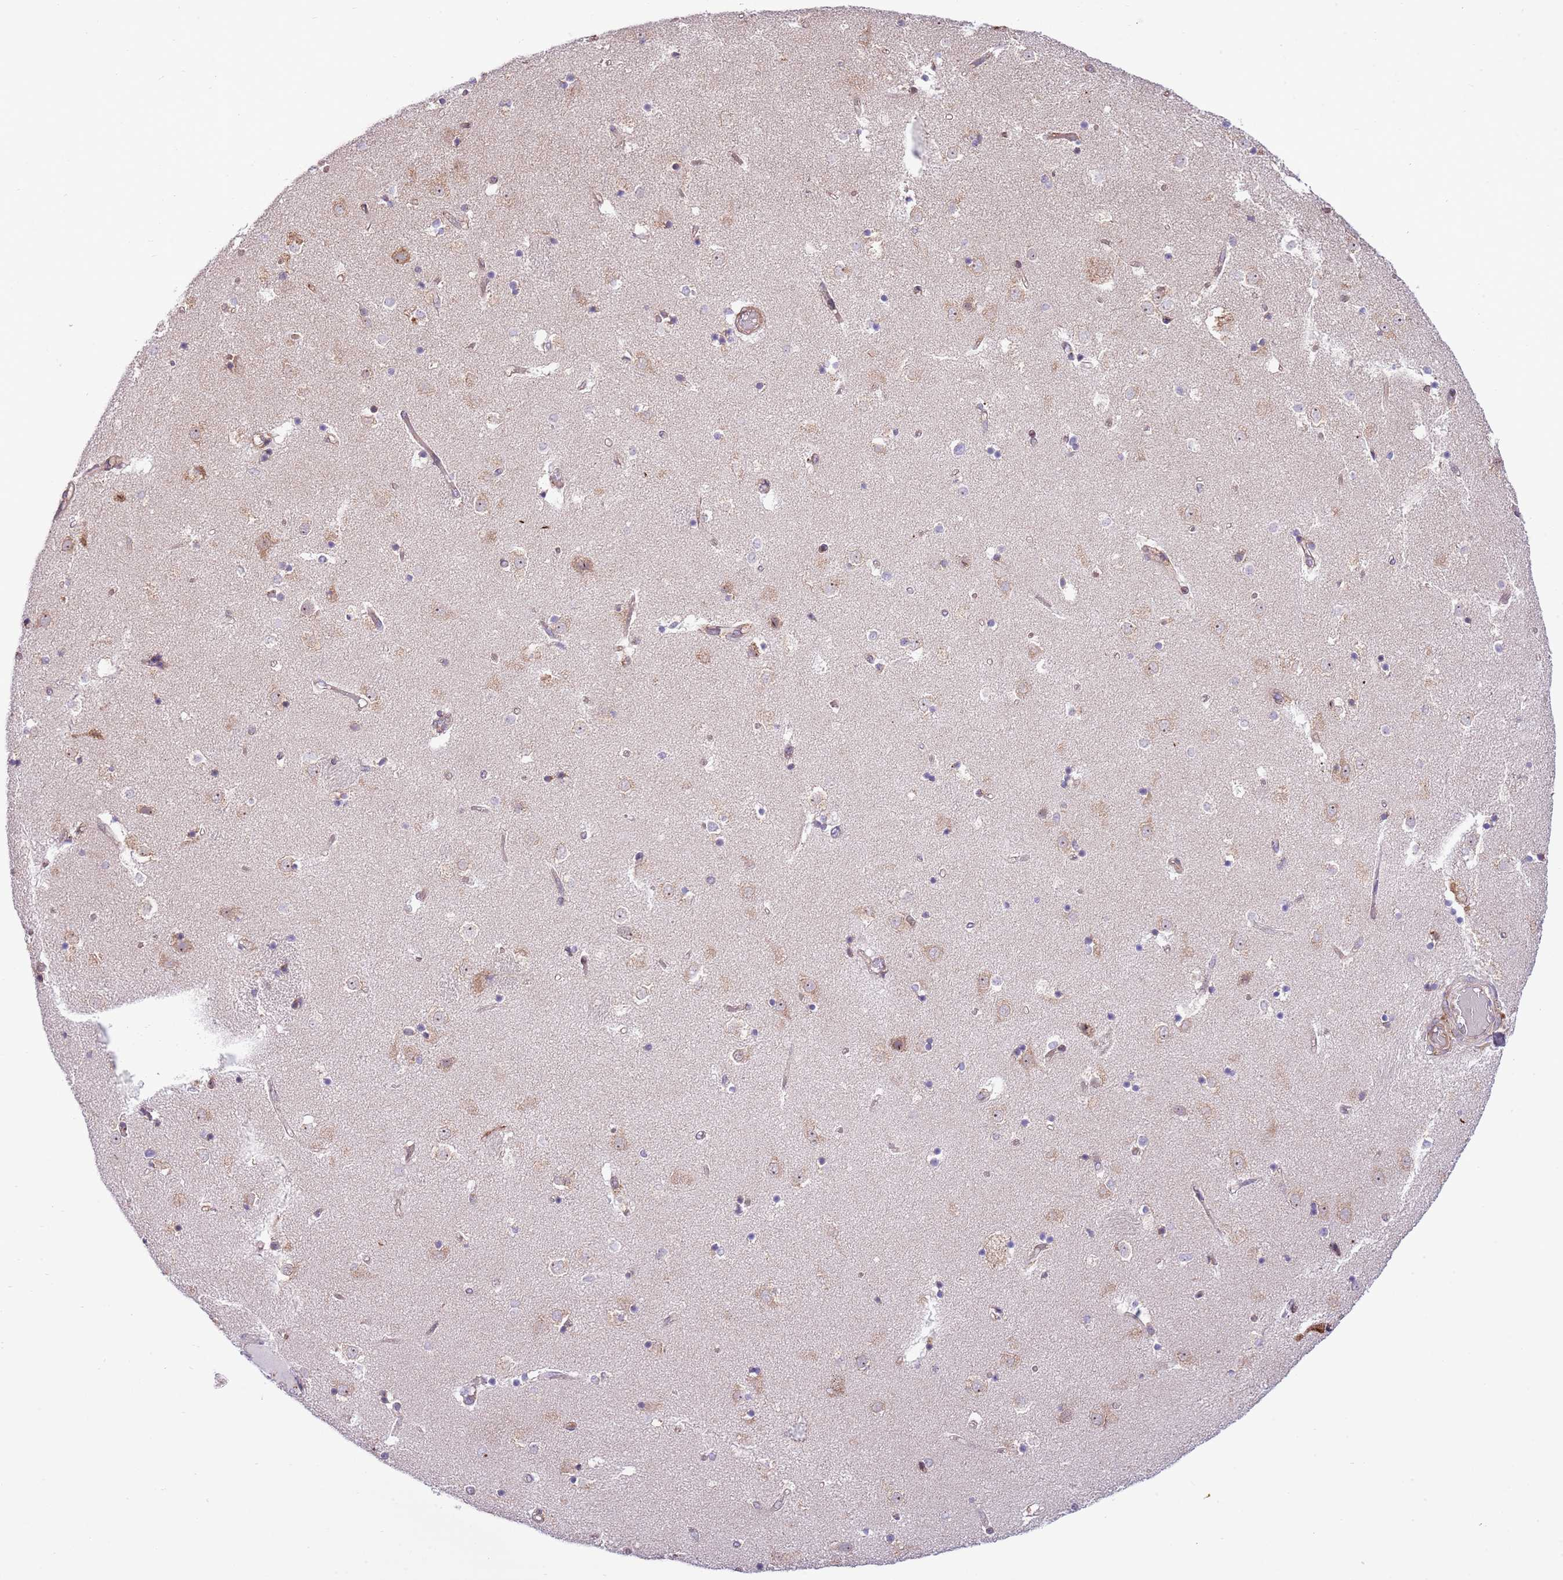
{"staining": {"intensity": "negative", "quantity": "none", "location": "none"}, "tissue": "caudate", "cell_type": "Glial cells", "image_type": "normal", "snomed": [{"axis": "morphology", "description": "Normal tissue, NOS"}, {"axis": "topography", "description": "Lateral ventricle wall"}], "caption": "A histopathology image of caudate stained for a protein reveals no brown staining in glial cells.", "gene": "DAND5", "patient": {"sex": "female", "age": 52}}